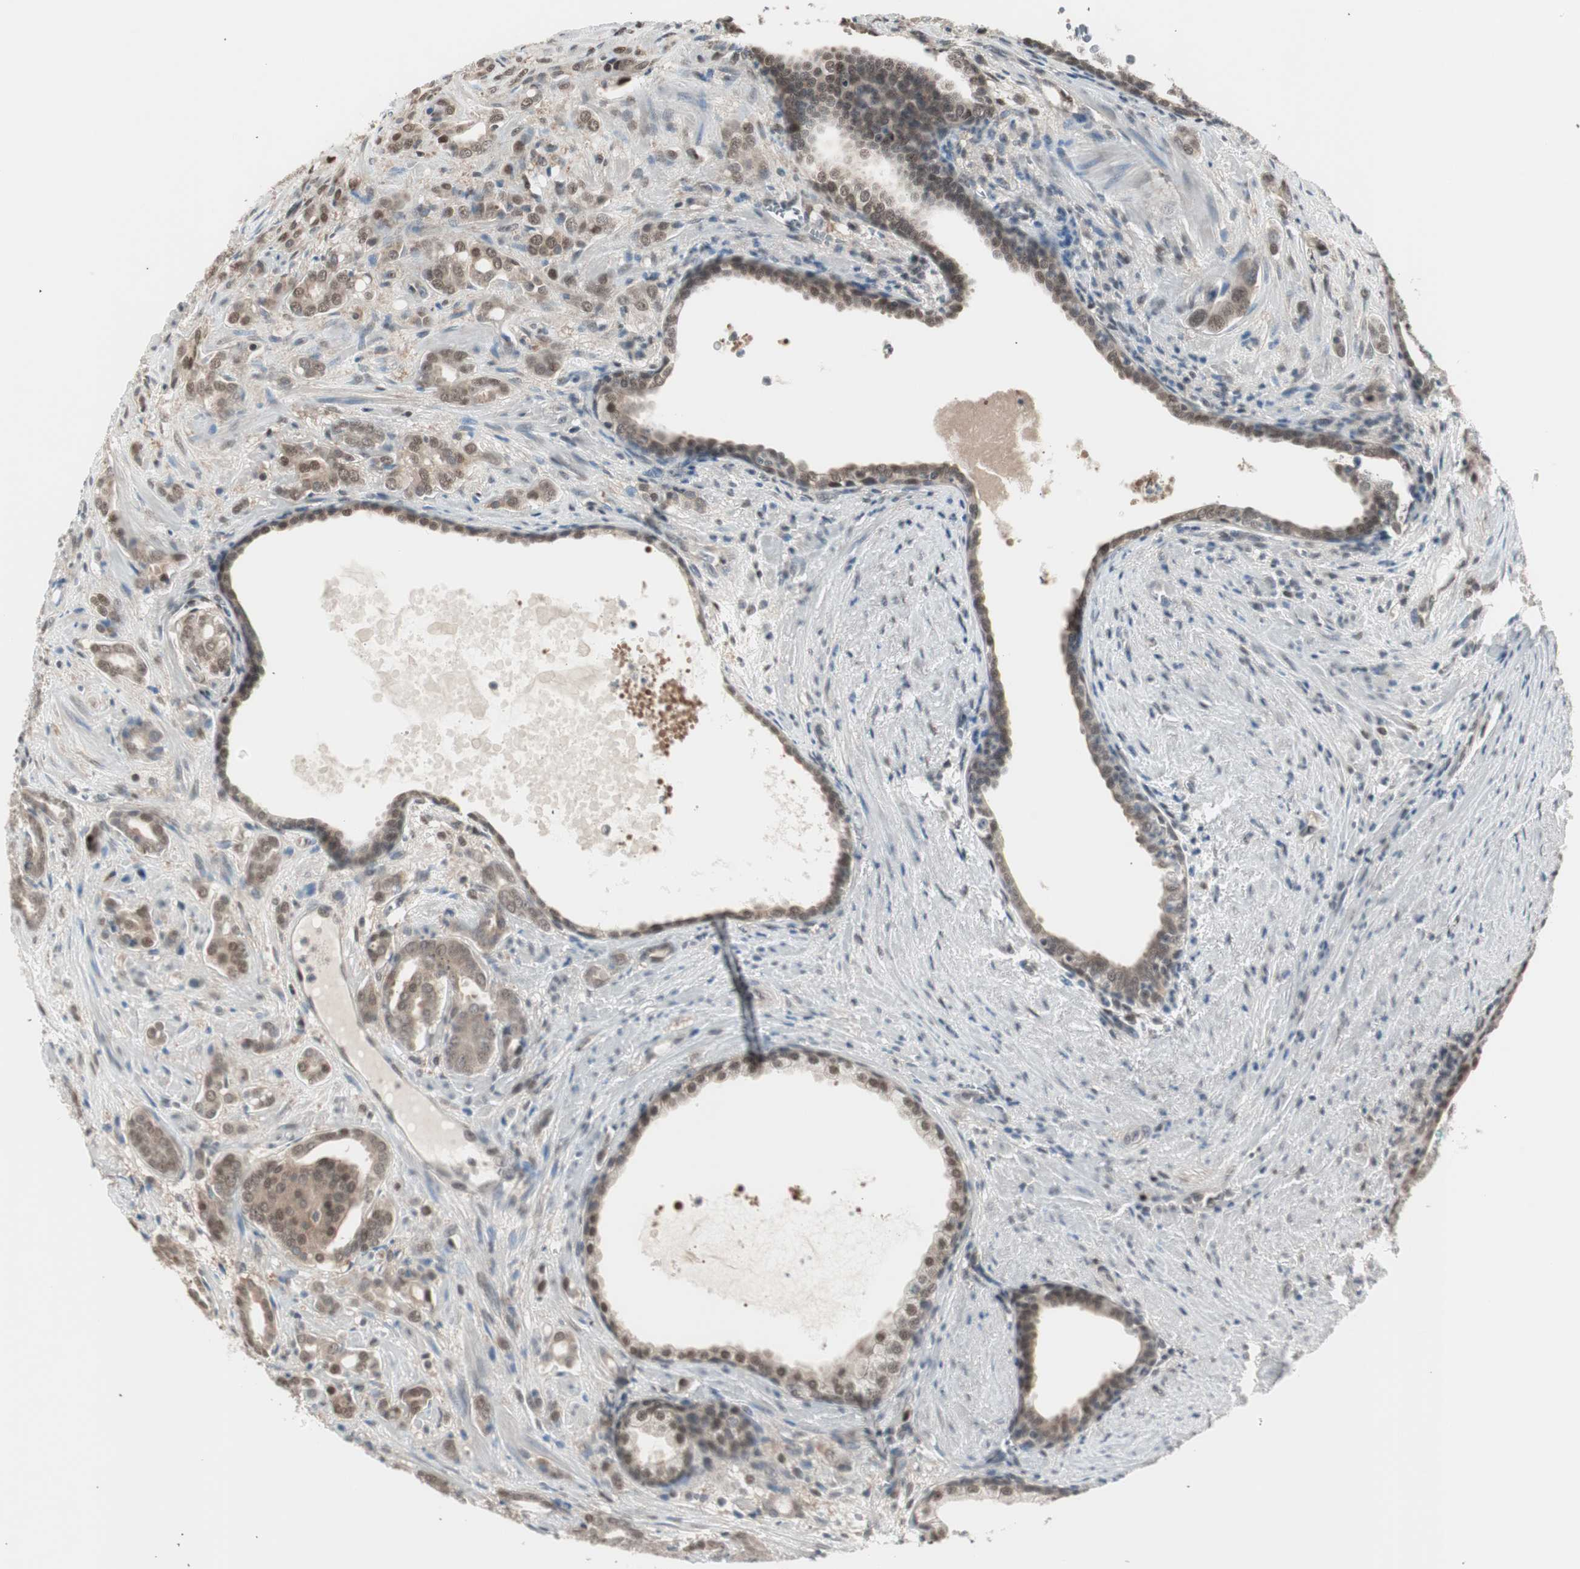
{"staining": {"intensity": "moderate", "quantity": ">75%", "location": "nuclear"}, "tissue": "prostate cancer", "cell_type": "Tumor cells", "image_type": "cancer", "snomed": [{"axis": "morphology", "description": "Adenocarcinoma, High grade"}, {"axis": "topography", "description": "Prostate"}], "caption": "About >75% of tumor cells in human prostate high-grade adenocarcinoma exhibit moderate nuclear protein positivity as visualized by brown immunohistochemical staining.", "gene": "LONP2", "patient": {"sex": "male", "age": 64}}